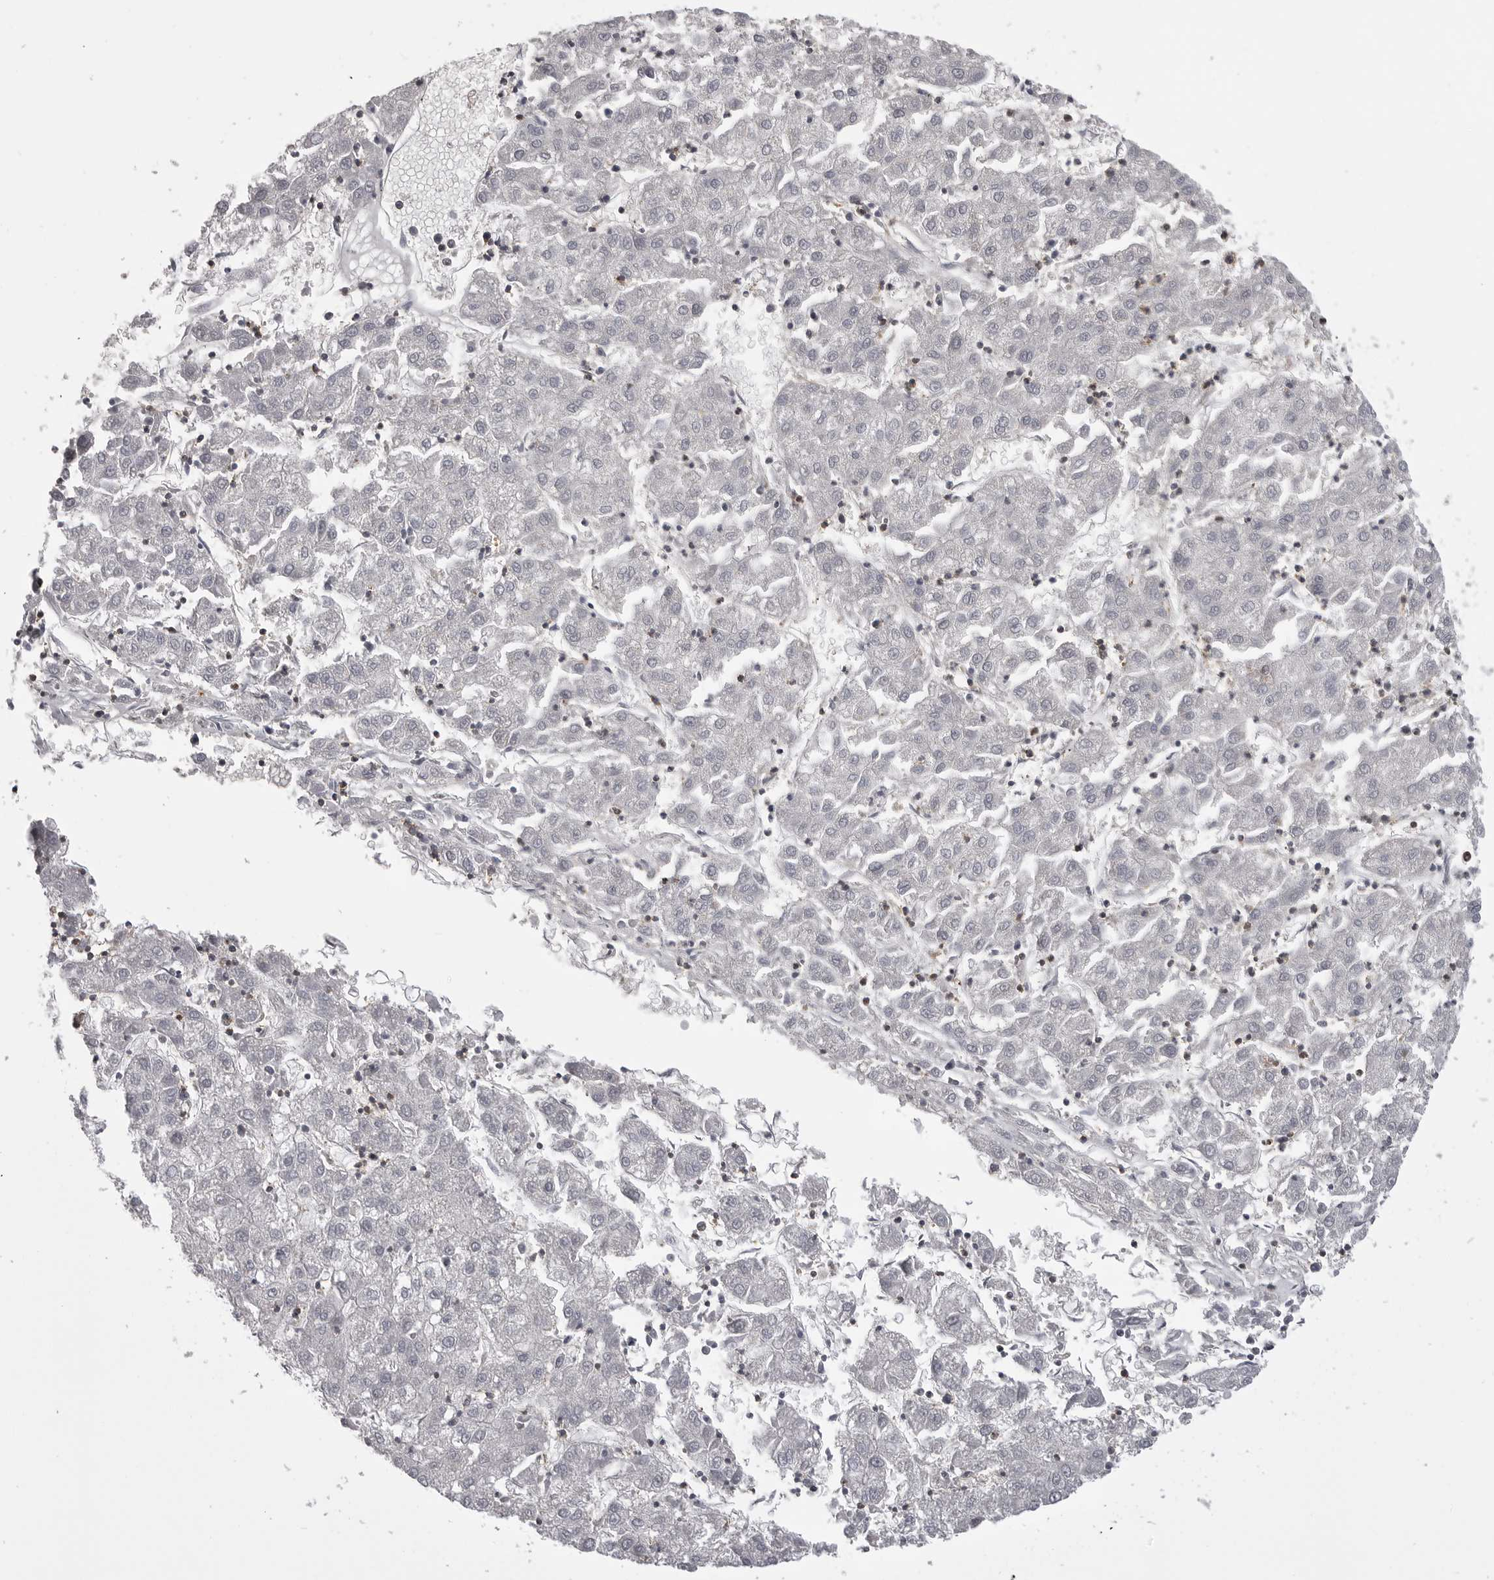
{"staining": {"intensity": "negative", "quantity": "none", "location": "none"}, "tissue": "liver cancer", "cell_type": "Tumor cells", "image_type": "cancer", "snomed": [{"axis": "morphology", "description": "Carcinoma, Hepatocellular, NOS"}, {"axis": "topography", "description": "Liver"}], "caption": "A histopathology image of human hepatocellular carcinoma (liver) is negative for staining in tumor cells.", "gene": "ITGAL", "patient": {"sex": "male", "age": 72}}